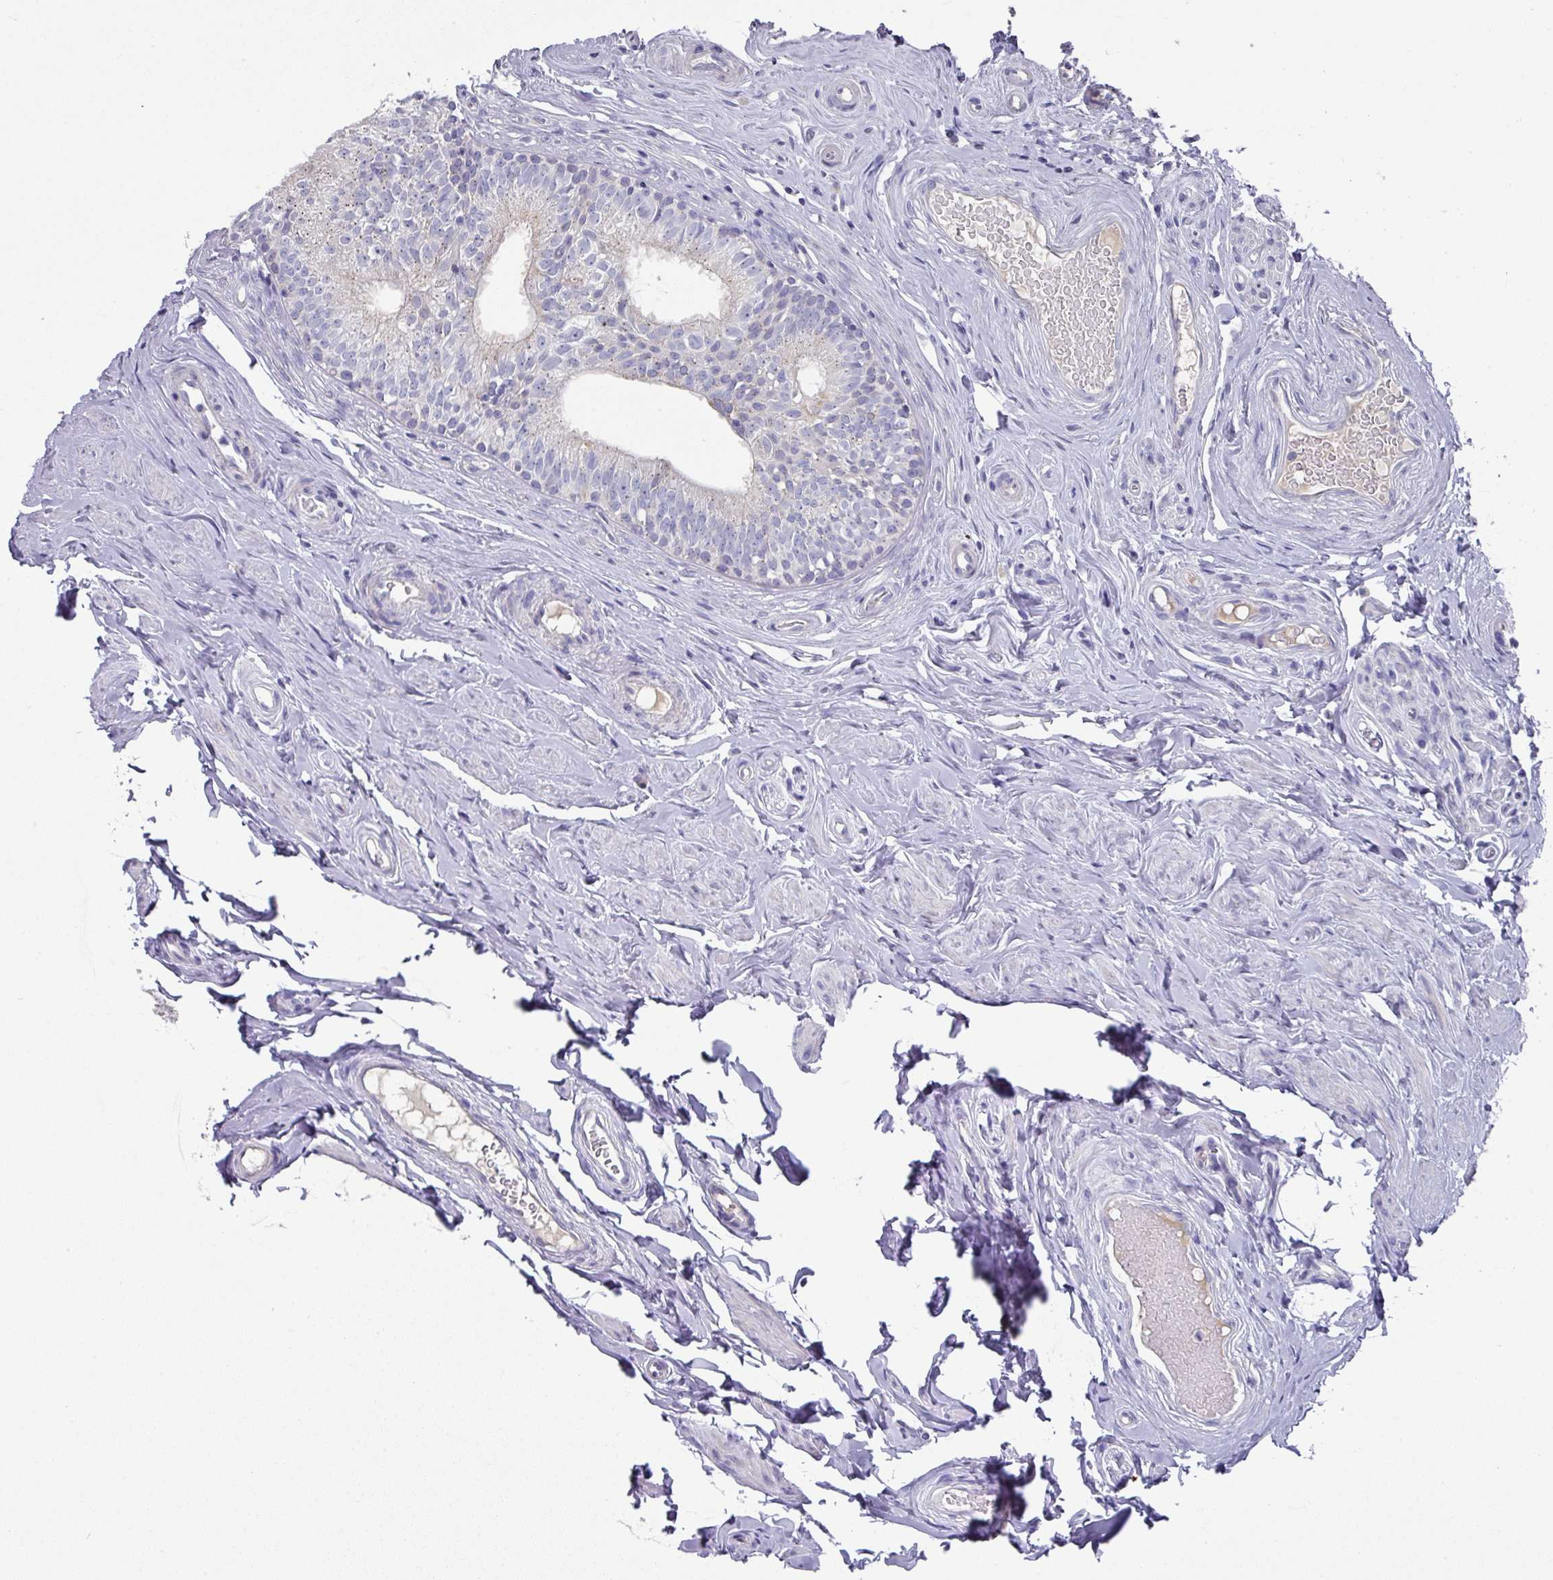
{"staining": {"intensity": "weak", "quantity": "25%-75%", "location": "cytoplasmic/membranous"}, "tissue": "epididymis", "cell_type": "Glandular cells", "image_type": "normal", "snomed": [{"axis": "morphology", "description": "Normal tissue, NOS"}, {"axis": "morphology", "description": "Seminoma, NOS"}, {"axis": "topography", "description": "Testis"}, {"axis": "topography", "description": "Epididymis"}], "caption": "Epididymis stained for a protein (brown) shows weak cytoplasmic/membranous positive positivity in about 25%-75% of glandular cells.", "gene": "IL4R", "patient": {"sex": "male", "age": 45}}